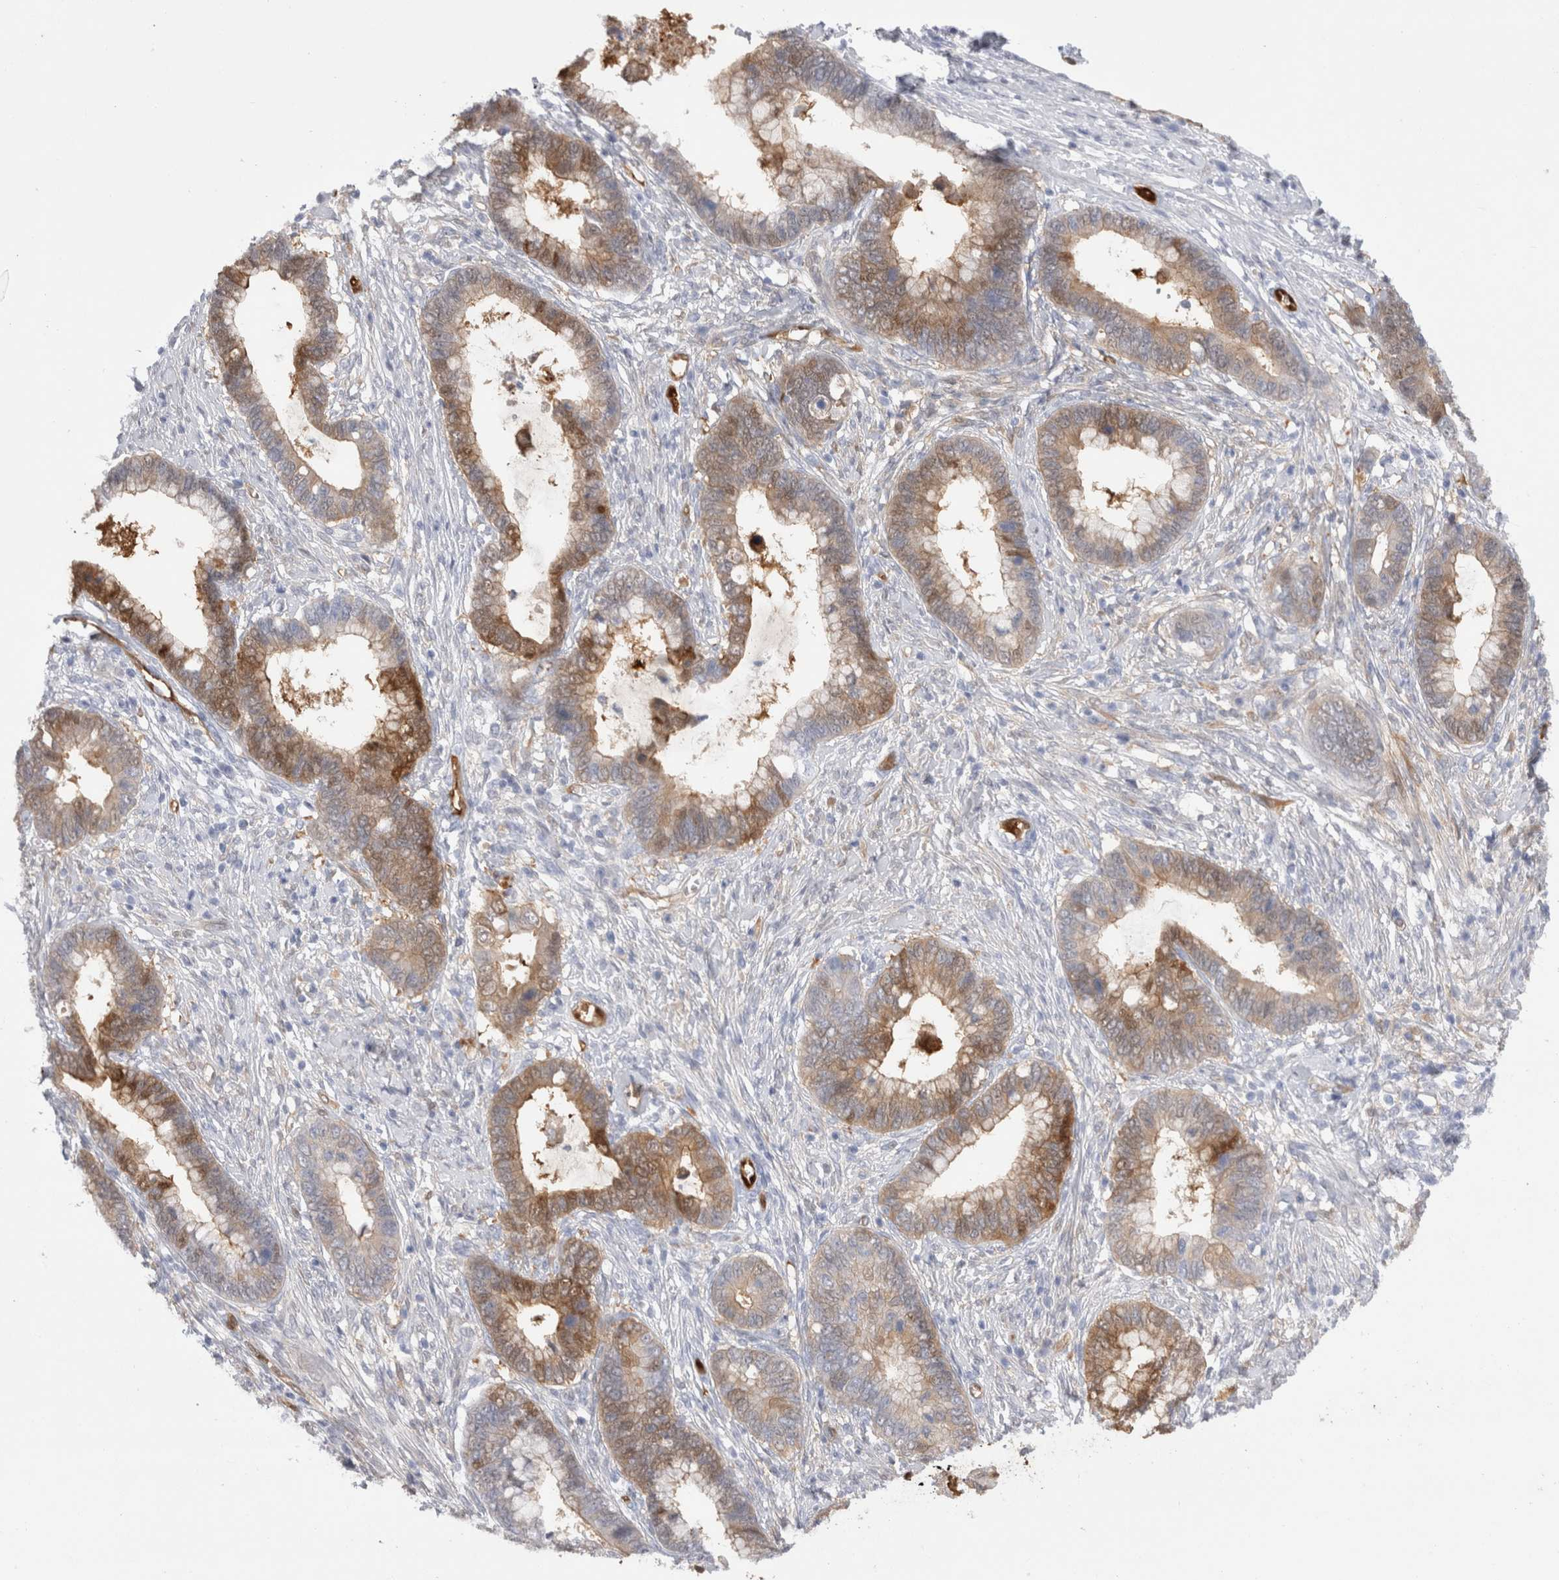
{"staining": {"intensity": "moderate", "quantity": "25%-75%", "location": "cytoplasmic/membranous"}, "tissue": "cervical cancer", "cell_type": "Tumor cells", "image_type": "cancer", "snomed": [{"axis": "morphology", "description": "Adenocarcinoma, NOS"}, {"axis": "topography", "description": "Cervix"}], "caption": "Immunohistochemistry photomicrograph of neoplastic tissue: human adenocarcinoma (cervical) stained using immunohistochemistry demonstrates medium levels of moderate protein expression localized specifically in the cytoplasmic/membranous of tumor cells, appearing as a cytoplasmic/membranous brown color.", "gene": "NAPEPLD", "patient": {"sex": "female", "age": 44}}